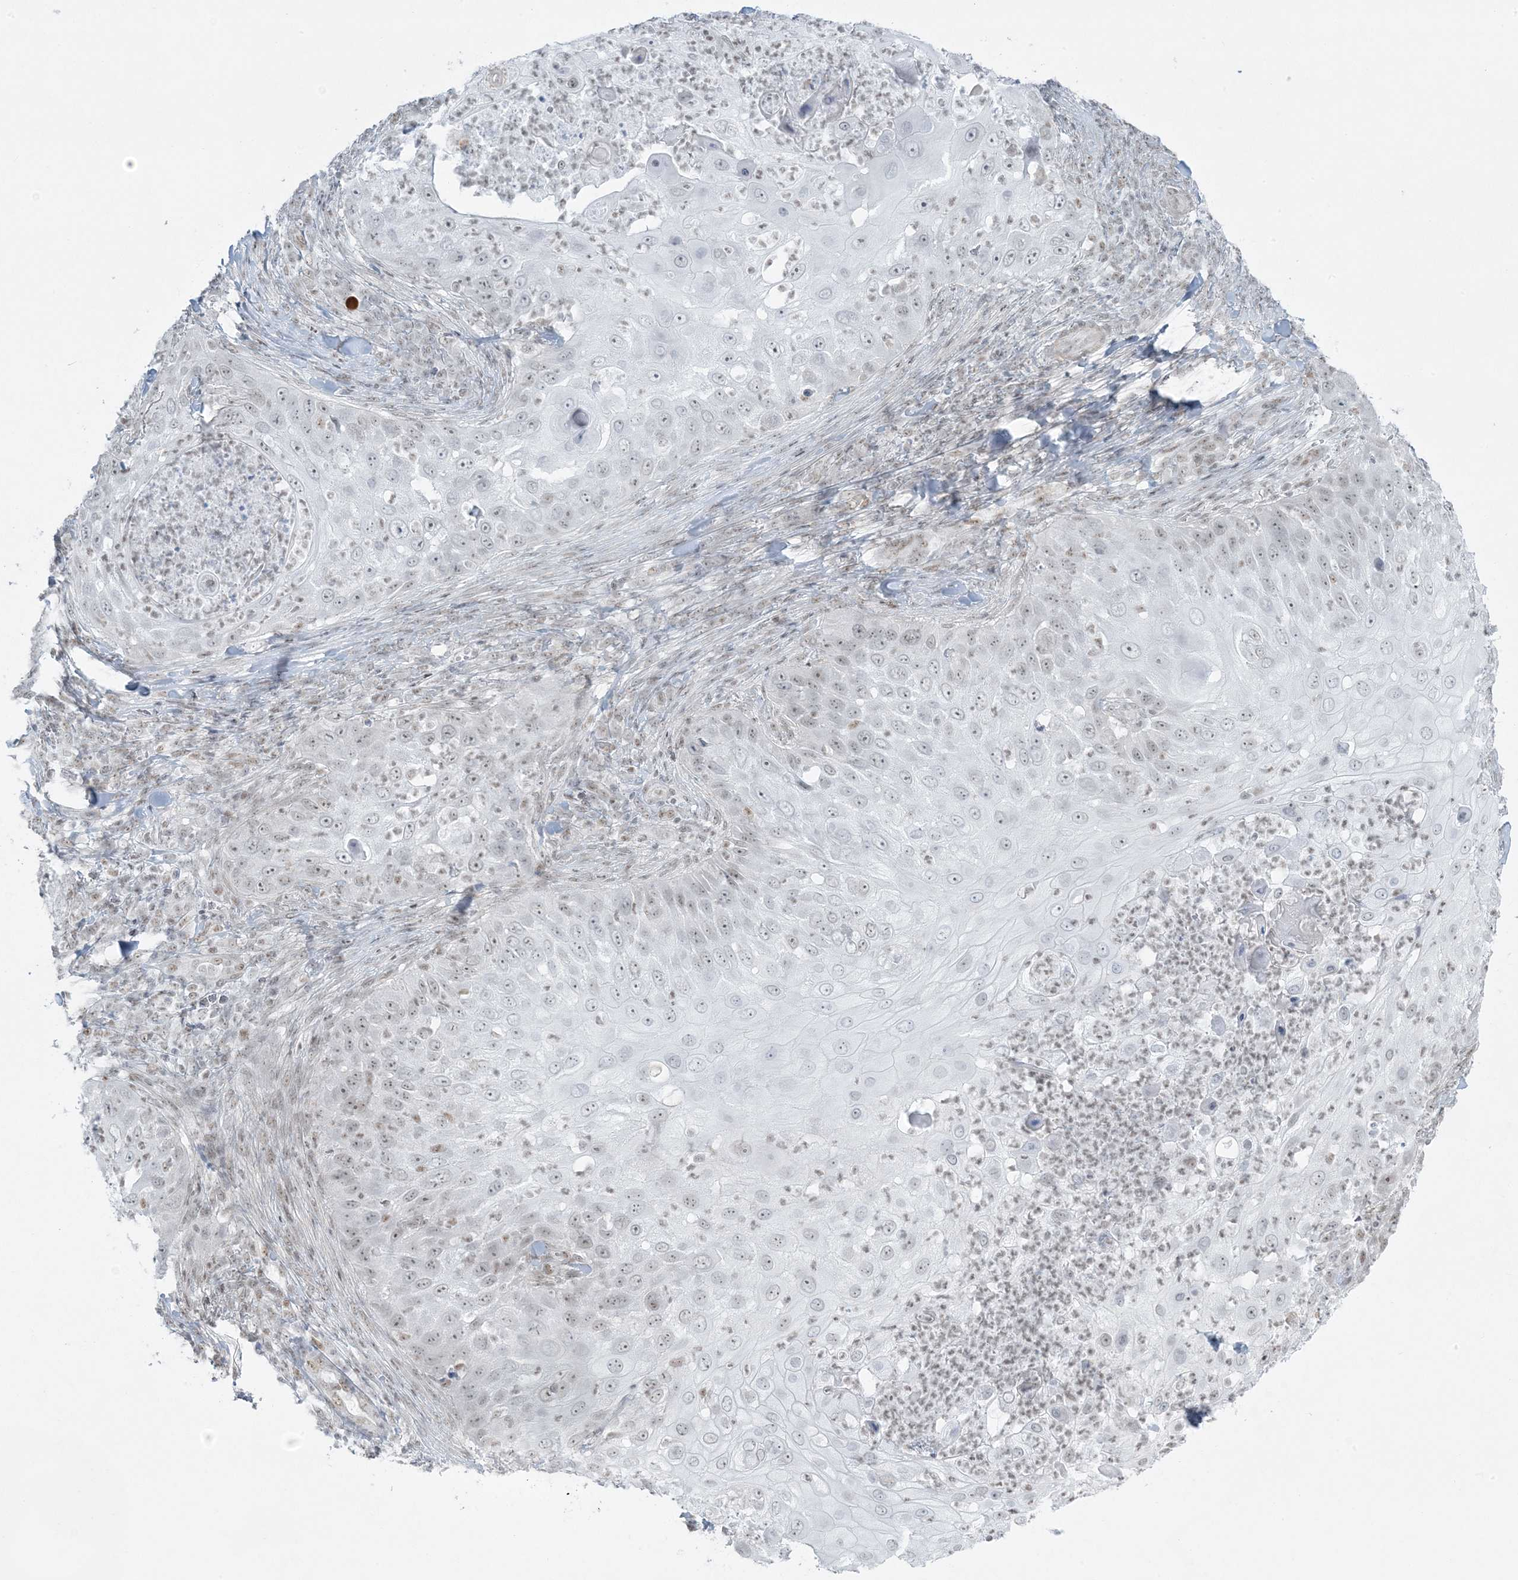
{"staining": {"intensity": "weak", "quantity": "<25%", "location": "nuclear"}, "tissue": "skin cancer", "cell_type": "Tumor cells", "image_type": "cancer", "snomed": [{"axis": "morphology", "description": "Squamous cell carcinoma, NOS"}, {"axis": "topography", "description": "Skin"}], "caption": "A high-resolution image shows immunohistochemistry (IHC) staining of squamous cell carcinoma (skin), which shows no significant expression in tumor cells.", "gene": "ZNF787", "patient": {"sex": "female", "age": 44}}